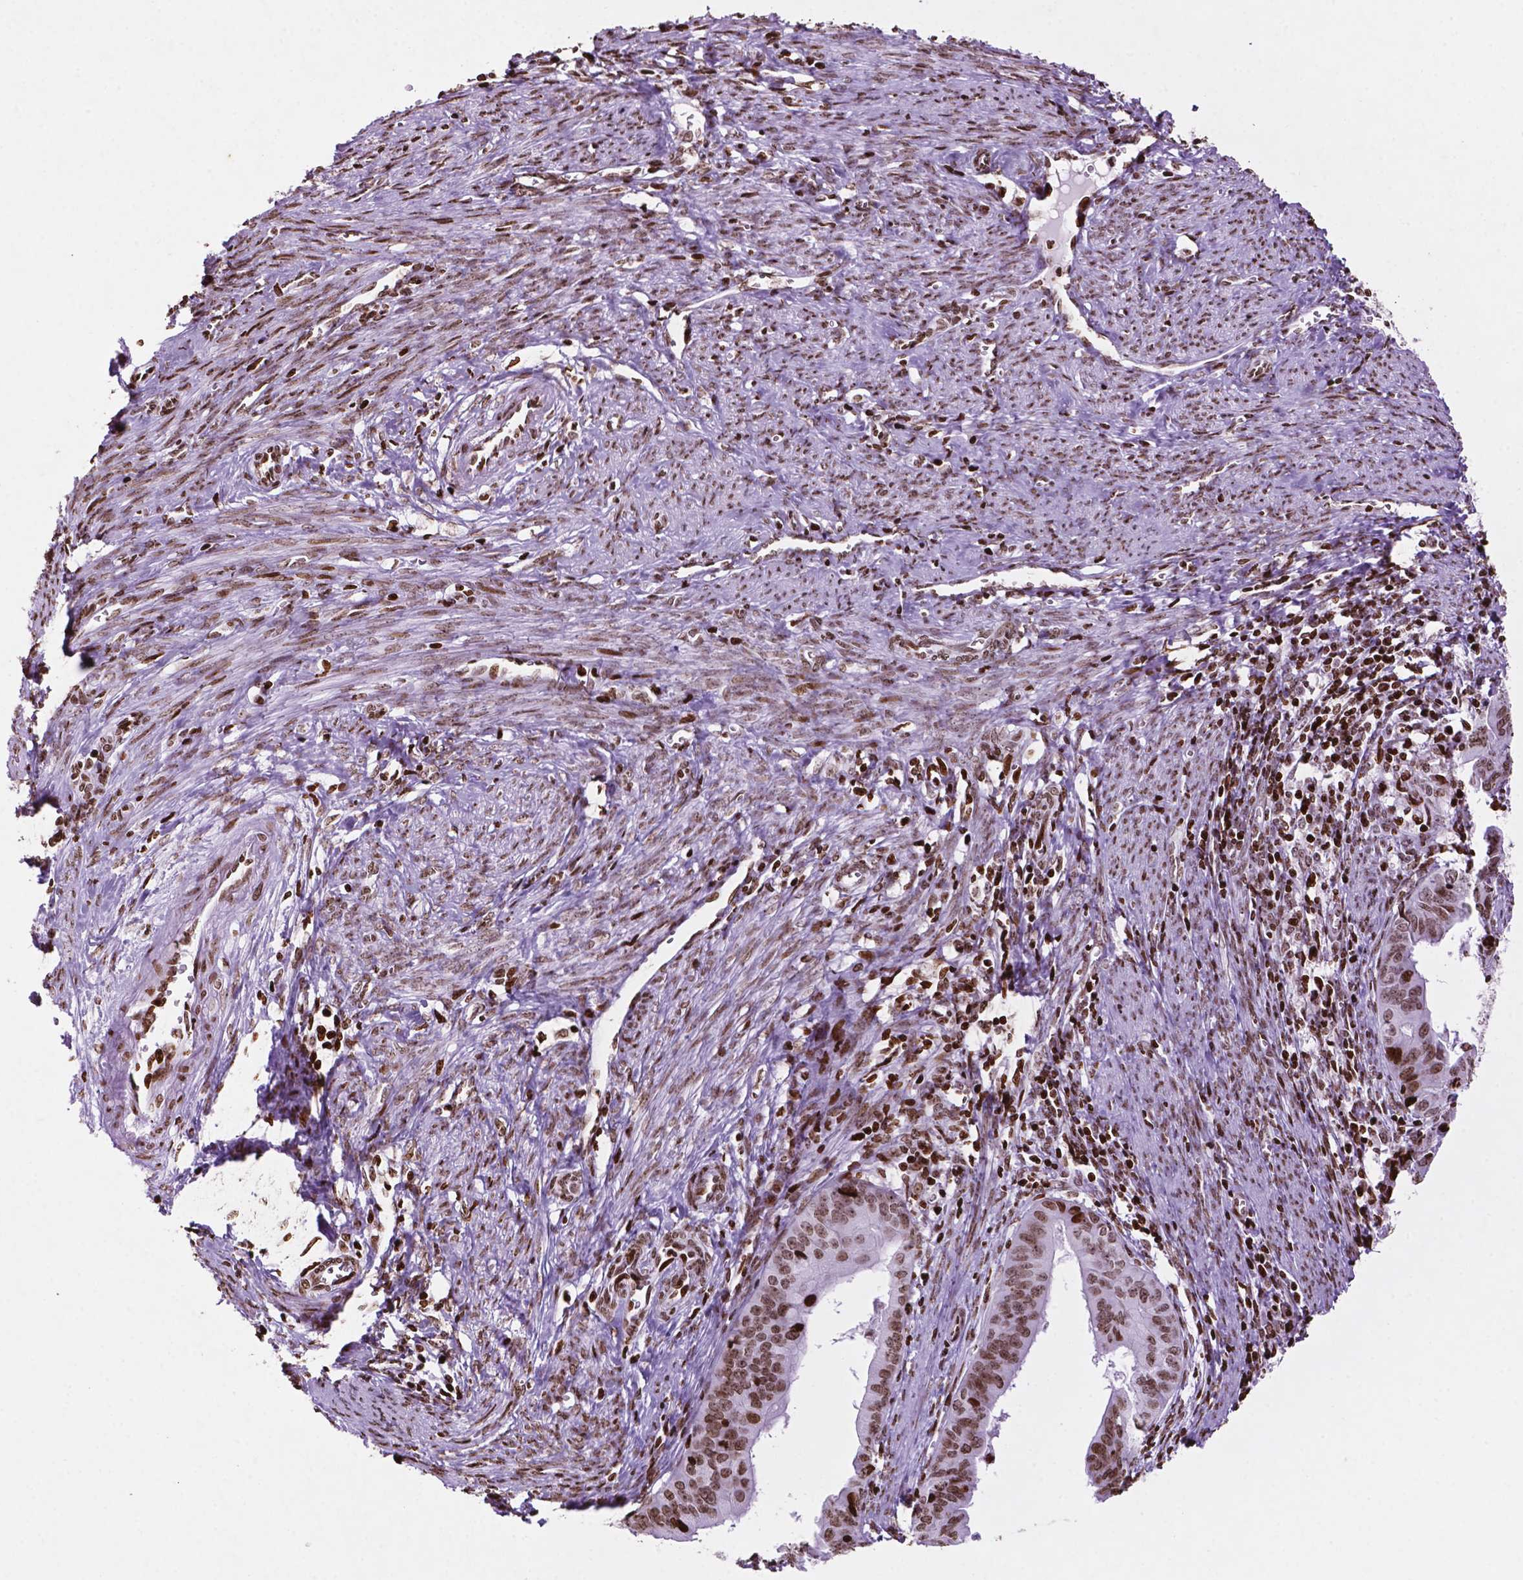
{"staining": {"intensity": "moderate", "quantity": ">75%", "location": "nuclear"}, "tissue": "endometrial cancer", "cell_type": "Tumor cells", "image_type": "cancer", "snomed": [{"axis": "morphology", "description": "Adenocarcinoma, NOS"}, {"axis": "topography", "description": "Endometrium"}], "caption": "Tumor cells display moderate nuclear expression in approximately >75% of cells in endometrial adenocarcinoma. (DAB IHC with brightfield microscopy, high magnification).", "gene": "TMEM250", "patient": {"sex": "female", "age": 65}}